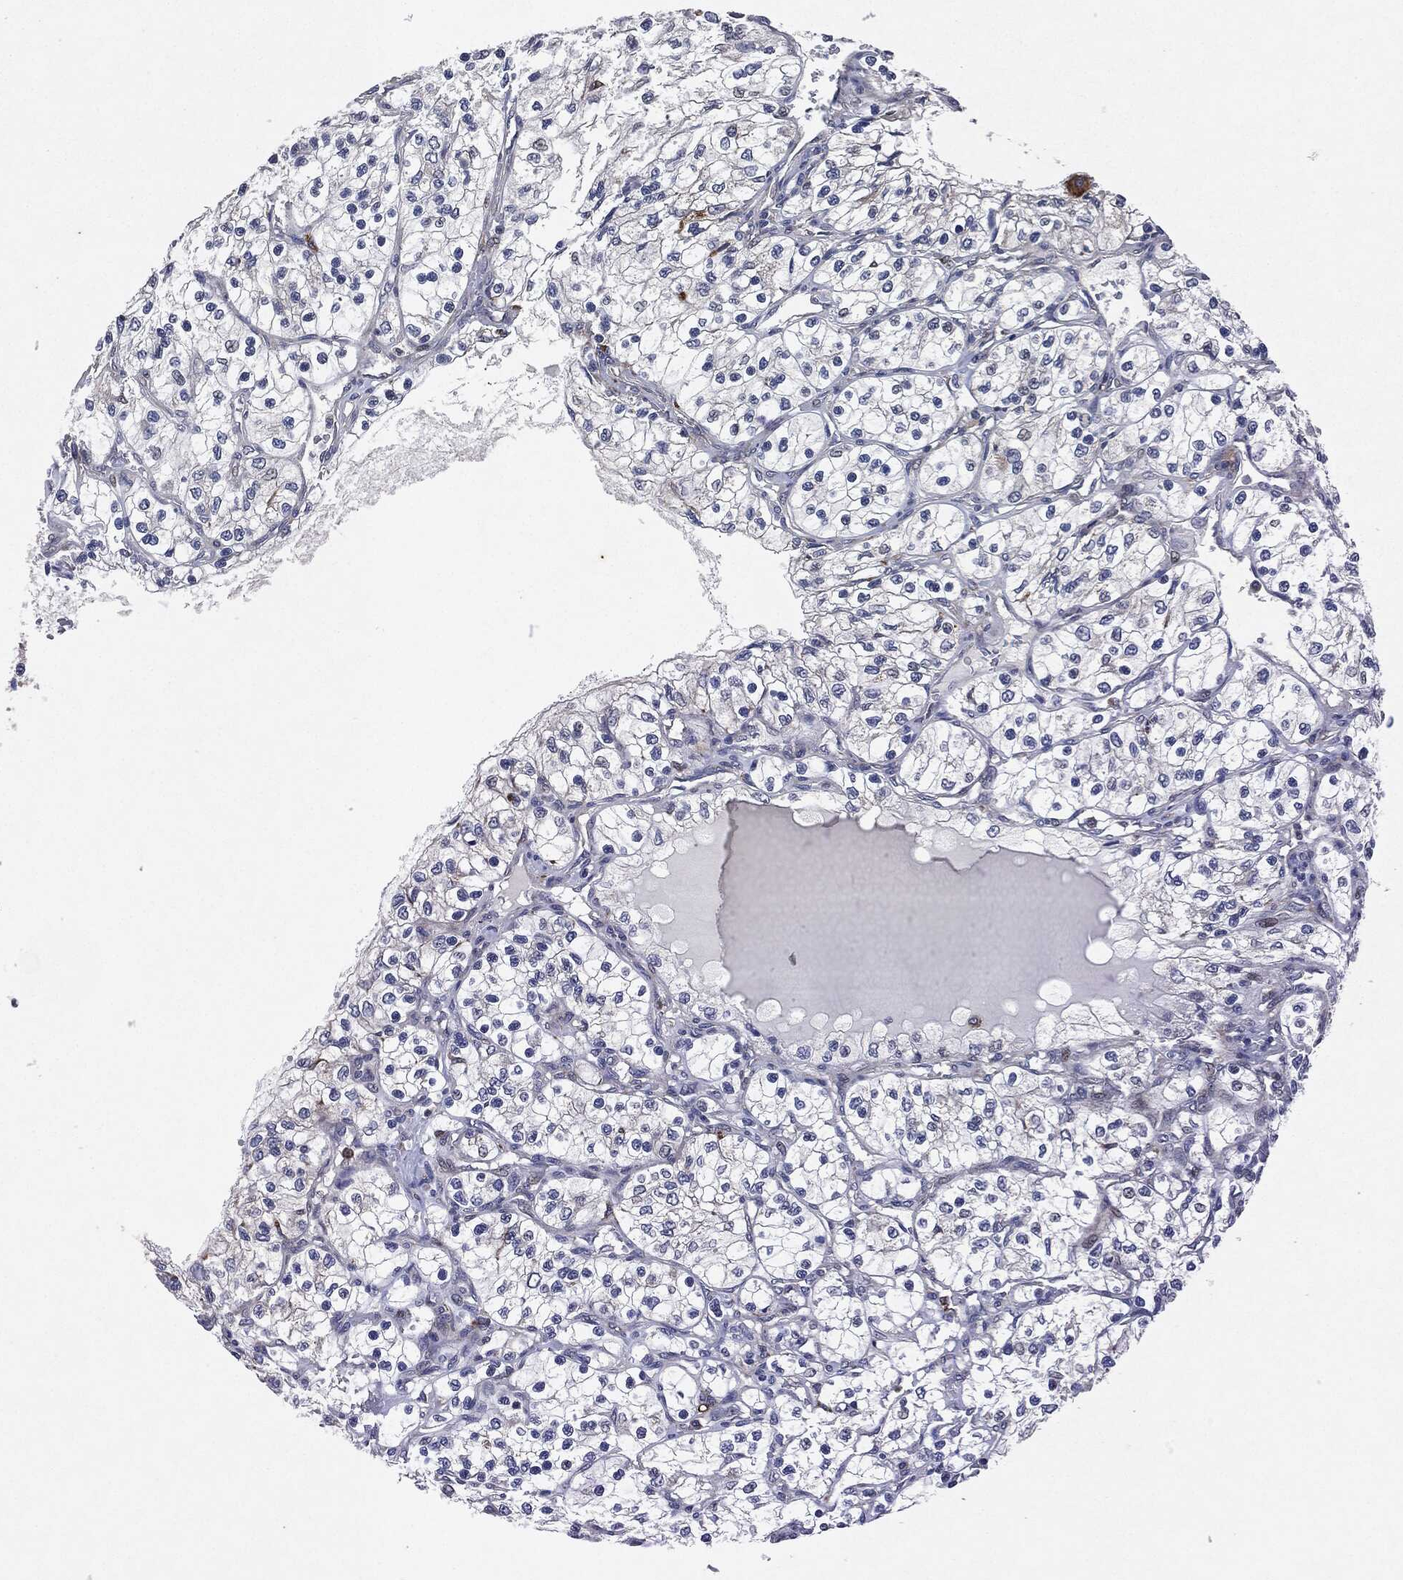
{"staining": {"intensity": "negative", "quantity": "none", "location": "none"}, "tissue": "renal cancer", "cell_type": "Tumor cells", "image_type": "cancer", "snomed": [{"axis": "morphology", "description": "Adenocarcinoma, NOS"}, {"axis": "topography", "description": "Kidney"}], "caption": "The IHC image has no significant expression in tumor cells of adenocarcinoma (renal) tissue. The staining is performed using DAB (3,3'-diaminobenzidine) brown chromogen with nuclei counter-stained in using hematoxylin.", "gene": "SLC31A2", "patient": {"sex": "female", "age": 69}}